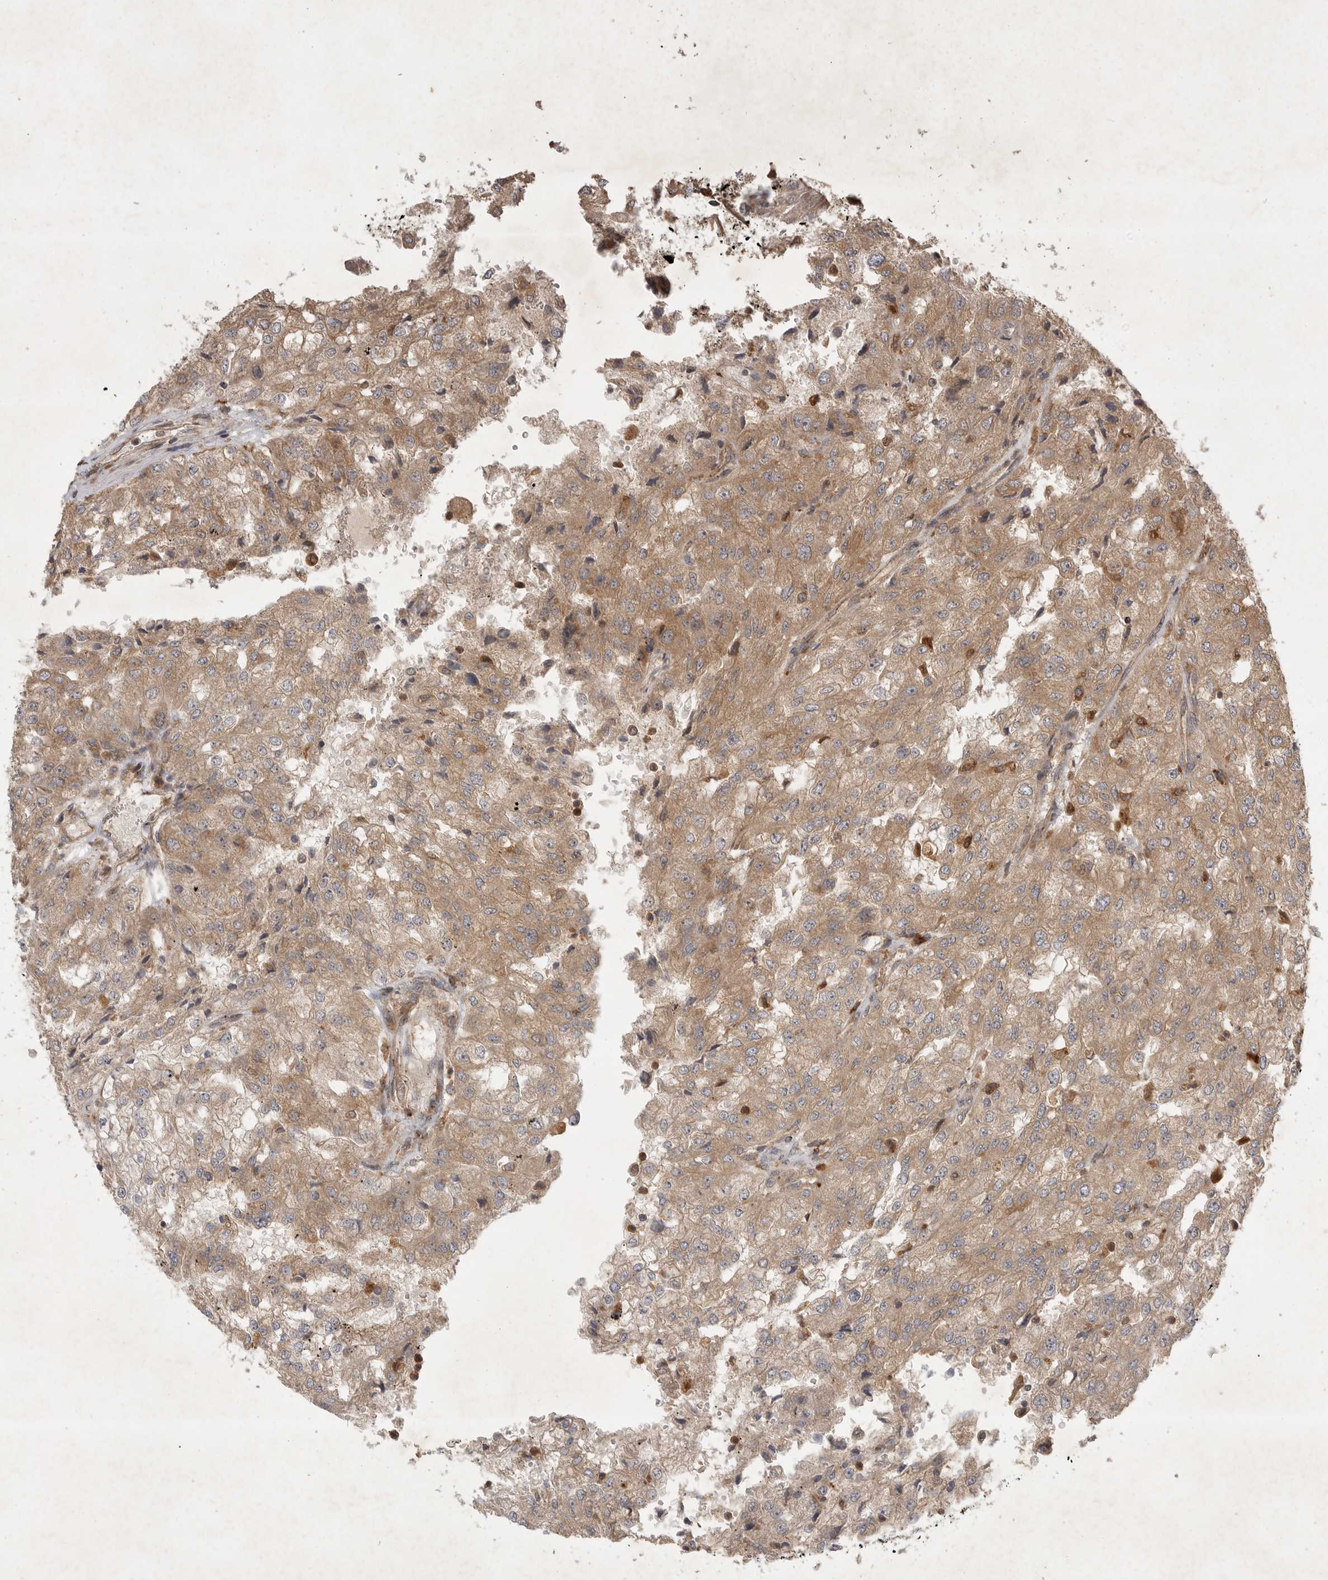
{"staining": {"intensity": "moderate", "quantity": ">75%", "location": "cytoplasmic/membranous"}, "tissue": "renal cancer", "cell_type": "Tumor cells", "image_type": "cancer", "snomed": [{"axis": "morphology", "description": "Adenocarcinoma, NOS"}, {"axis": "topography", "description": "Kidney"}], "caption": "There is medium levels of moderate cytoplasmic/membranous positivity in tumor cells of adenocarcinoma (renal), as demonstrated by immunohistochemical staining (brown color).", "gene": "ZNF232", "patient": {"sex": "female", "age": 54}}